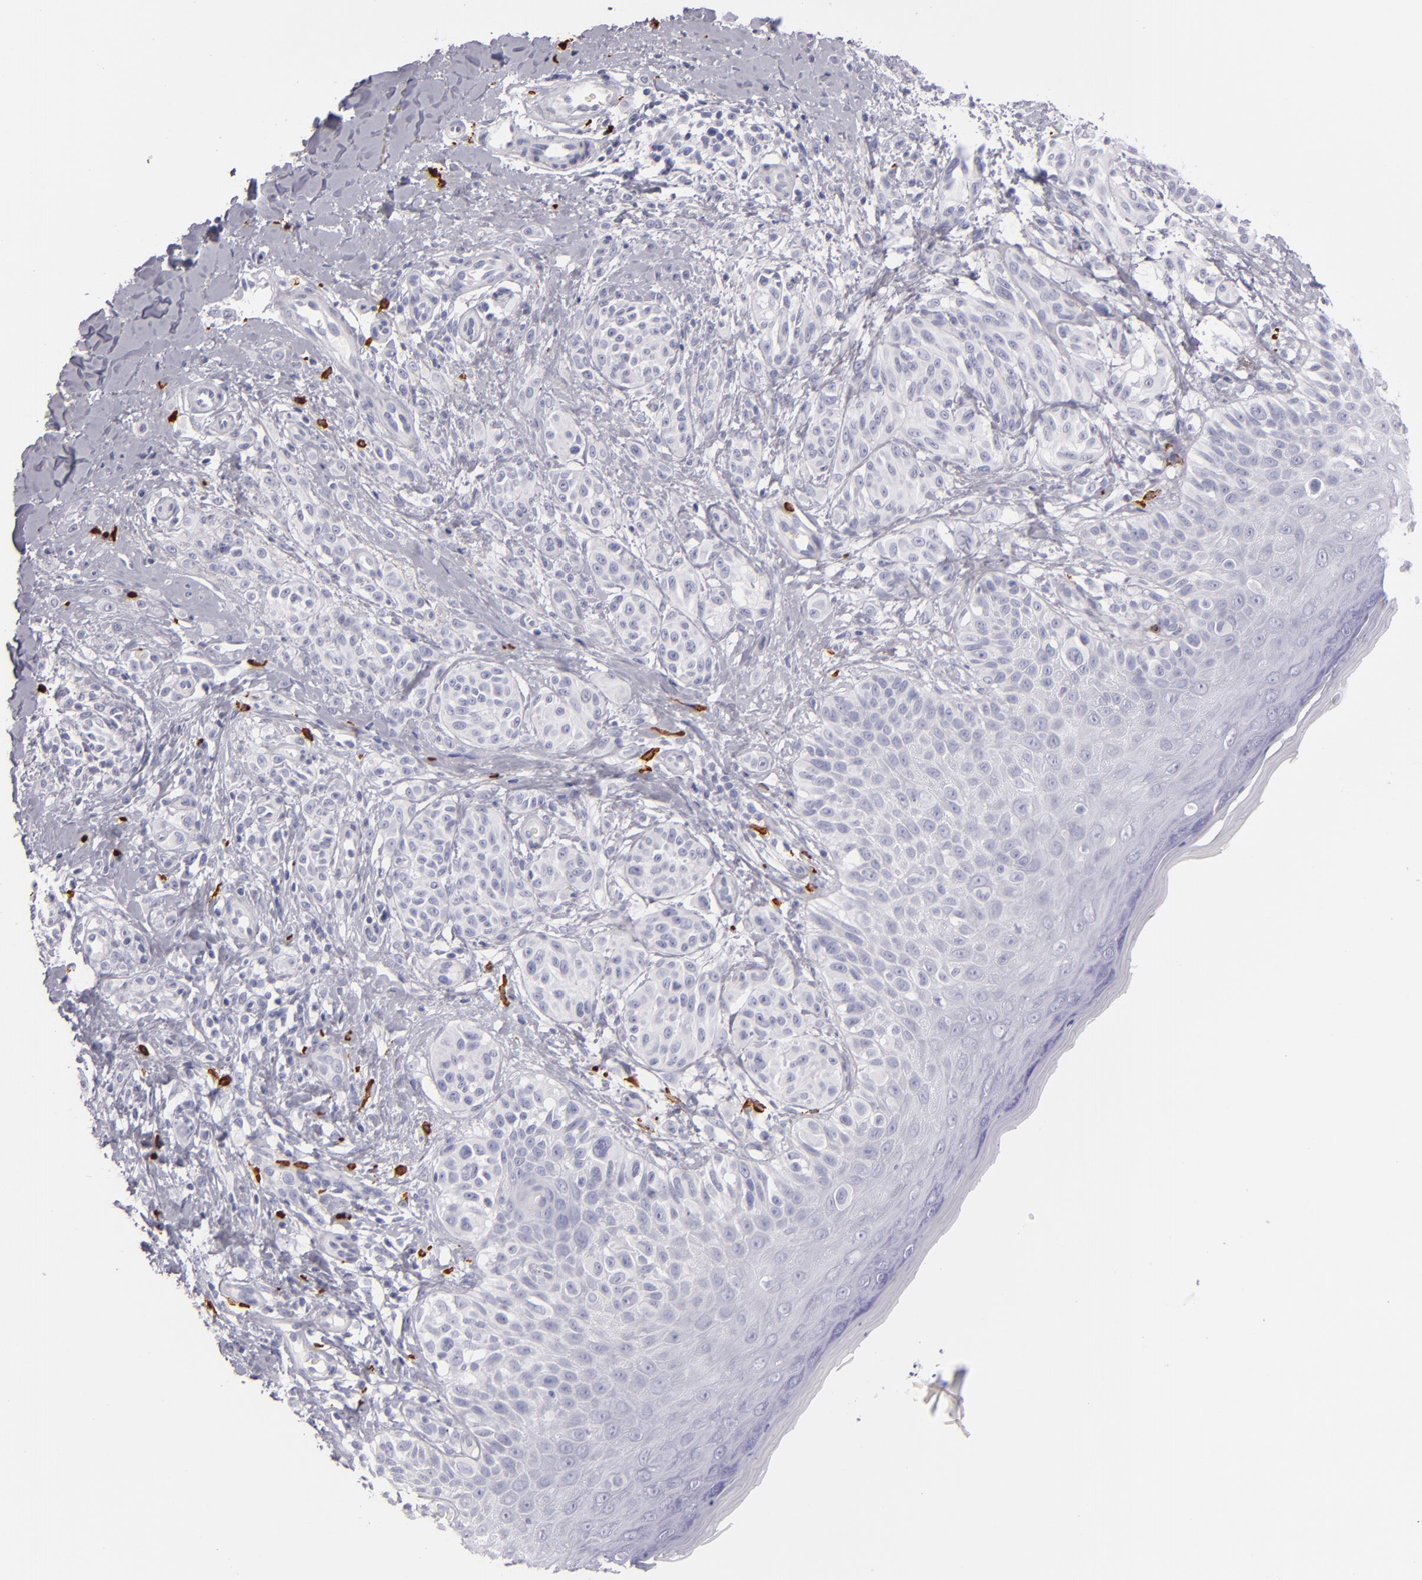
{"staining": {"intensity": "negative", "quantity": "none", "location": "none"}, "tissue": "melanoma", "cell_type": "Tumor cells", "image_type": "cancer", "snomed": [{"axis": "morphology", "description": "Malignant melanoma, NOS"}, {"axis": "topography", "description": "Skin"}], "caption": "A high-resolution micrograph shows IHC staining of malignant melanoma, which reveals no significant expression in tumor cells.", "gene": "TPSD1", "patient": {"sex": "male", "age": 57}}